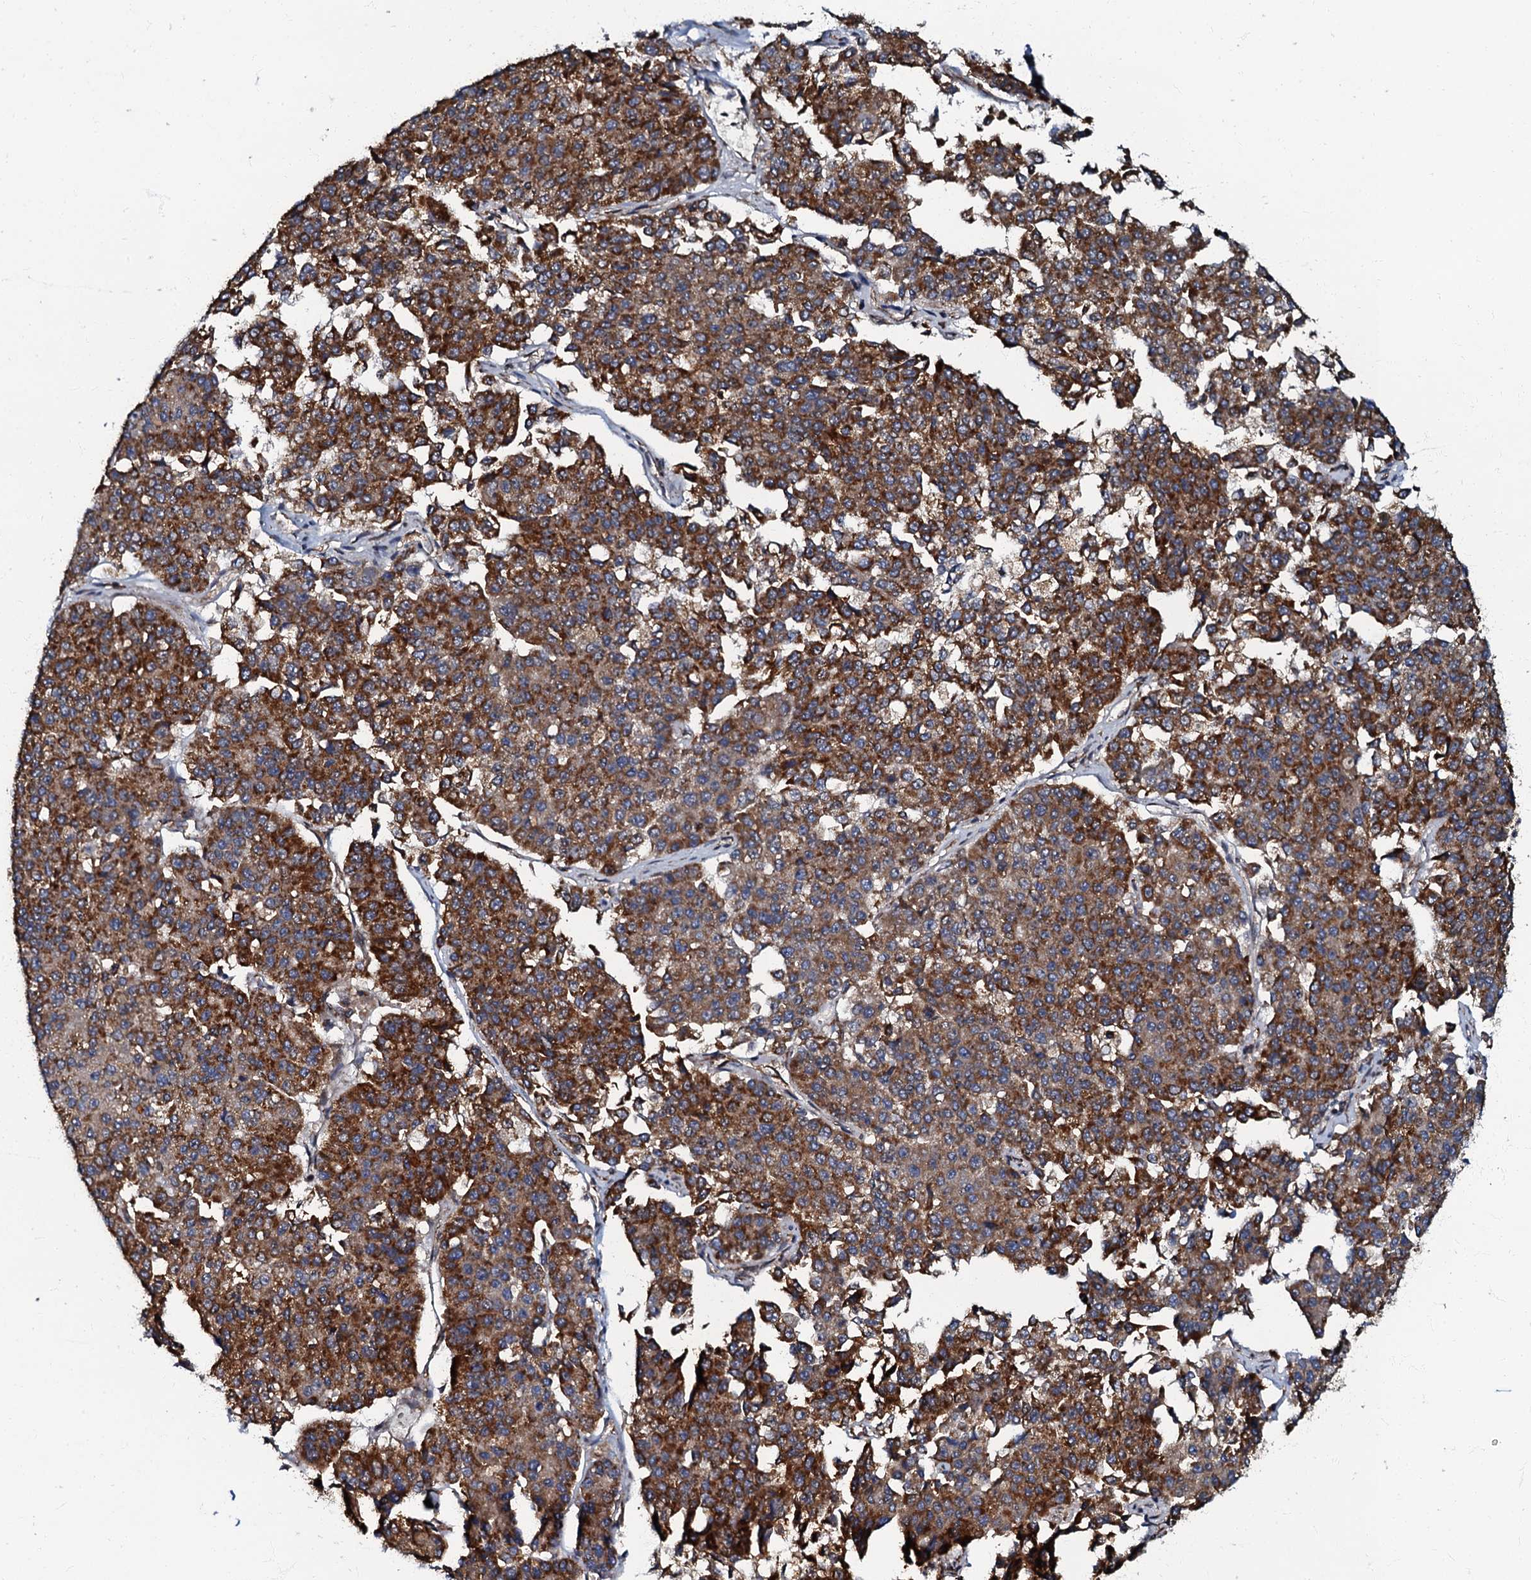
{"staining": {"intensity": "strong", "quantity": ">75%", "location": "cytoplasmic/membranous"}, "tissue": "pancreatic cancer", "cell_type": "Tumor cells", "image_type": "cancer", "snomed": [{"axis": "morphology", "description": "Adenocarcinoma, NOS"}, {"axis": "topography", "description": "Pancreas"}], "caption": "Immunohistochemistry (IHC) micrograph of neoplastic tissue: pancreatic adenocarcinoma stained using immunohistochemistry (IHC) reveals high levels of strong protein expression localized specifically in the cytoplasmic/membranous of tumor cells, appearing as a cytoplasmic/membranous brown color.", "gene": "NDUFA12", "patient": {"sex": "male", "age": 50}}